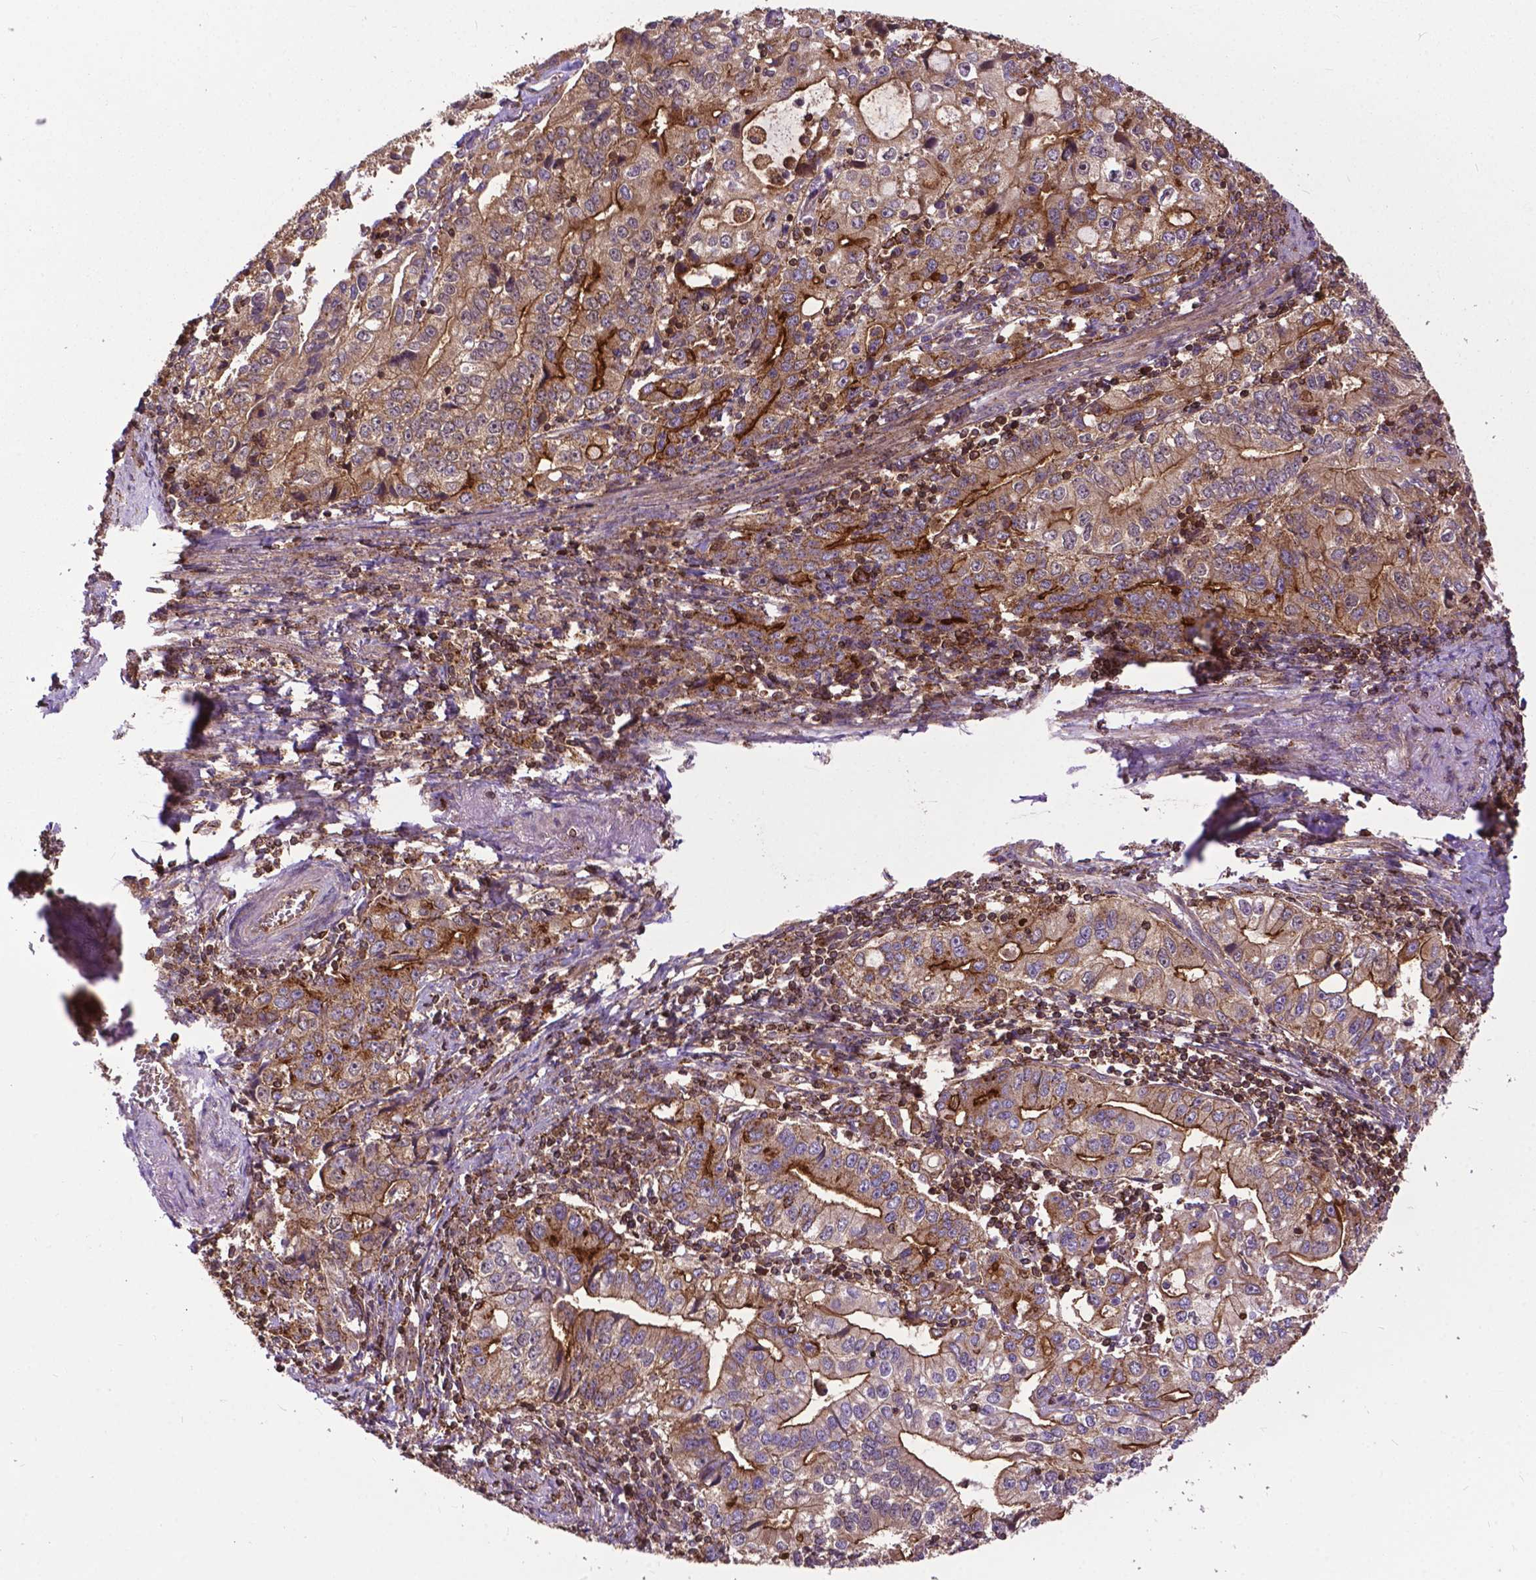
{"staining": {"intensity": "moderate", "quantity": ">75%", "location": "cytoplasmic/membranous"}, "tissue": "stomach cancer", "cell_type": "Tumor cells", "image_type": "cancer", "snomed": [{"axis": "morphology", "description": "Adenocarcinoma, NOS"}, {"axis": "topography", "description": "Stomach, lower"}], "caption": "A brown stain highlights moderate cytoplasmic/membranous expression of a protein in adenocarcinoma (stomach) tumor cells. Using DAB (3,3'-diaminobenzidine) (brown) and hematoxylin (blue) stains, captured at high magnification using brightfield microscopy.", "gene": "CHMP4A", "patient": {"sex": "female", "age": 72}}